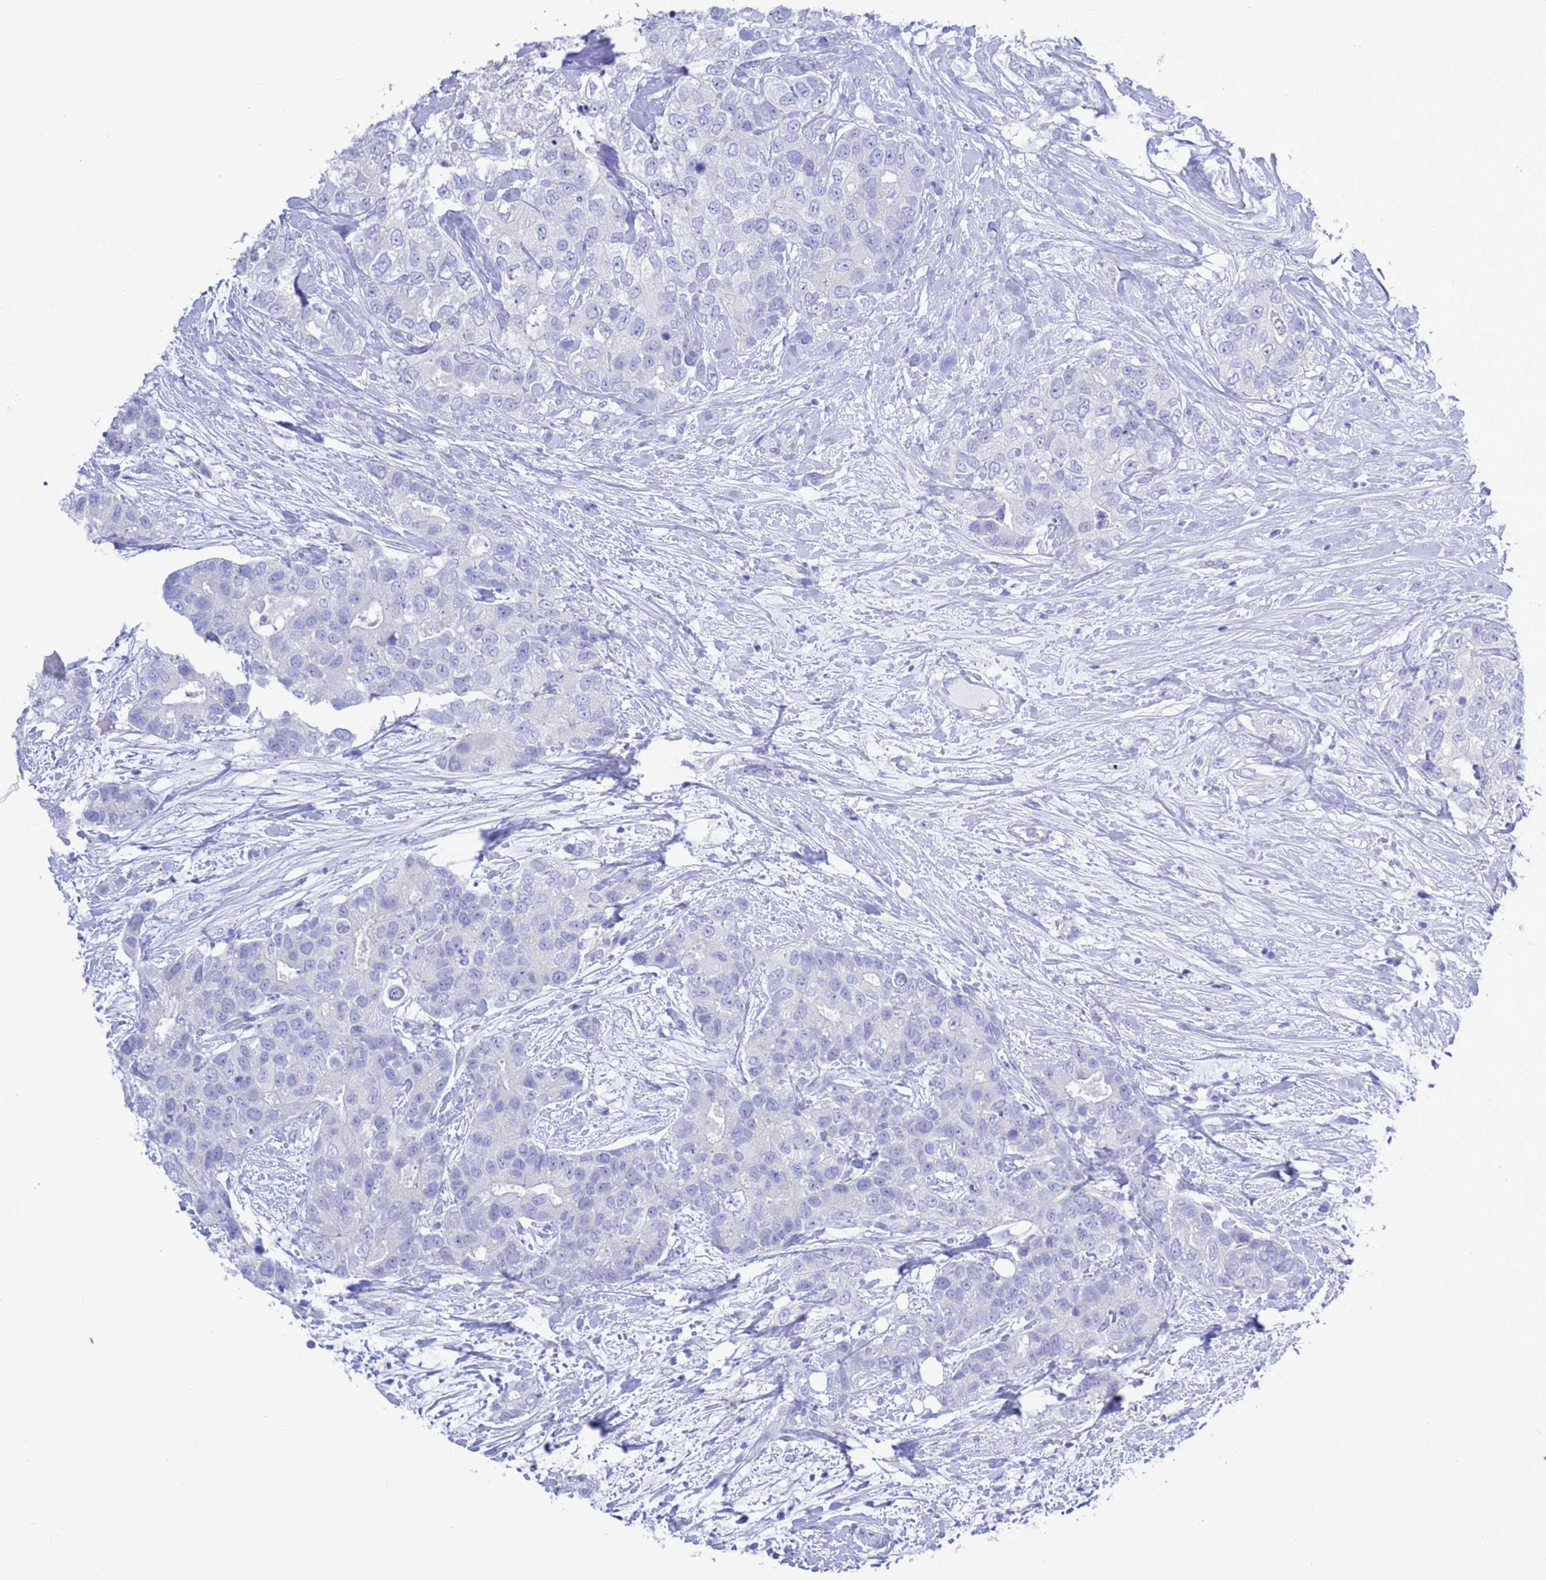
{"staining": {"intensity": "negative", "quantity": "none", "location": "none"}, "tissue": "breast cancer", "cell_type": "Tumor cells", "image_type": "cancer", "snomed": [{"axis": "morphology", "description": "Duct carcinoma"}, {"axis": "topography", "description": "Breast"}], "caption": "DAB (3,3'-diaminobenzidine) immunohistochemical staining of human breast intraductal carcinoma exhibits no significant positivity in tumor cells.", "gene": "GSTM1", "patient": {"sex": "female", "age": 62}}